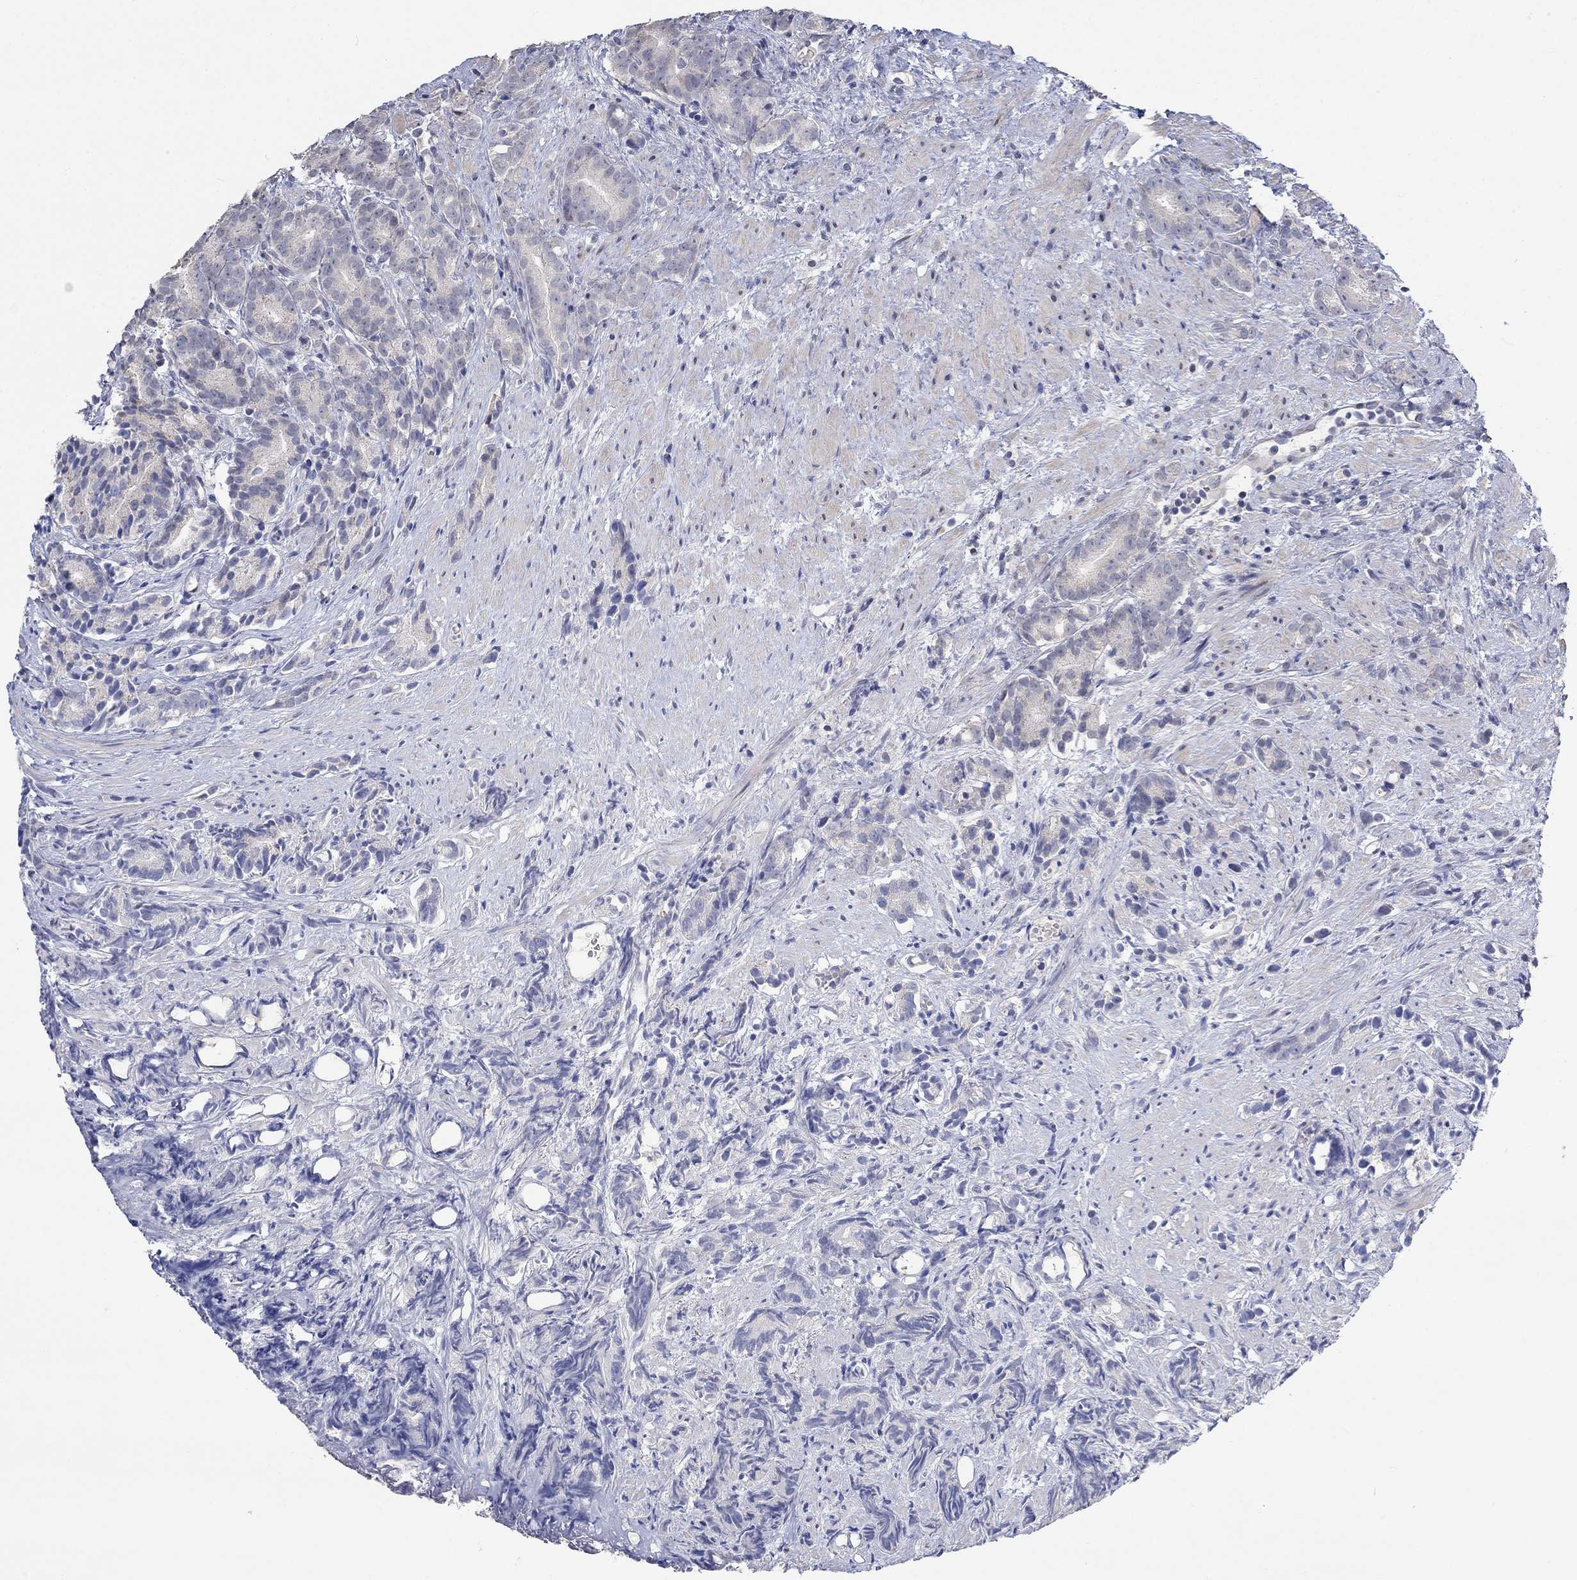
{"staining": {"intensity": "negative", "quantity": "none", "location": "none"}, "tissue": "prostate cancer", "cell_type": "Tumor cells", "image_type": "cancer", "snomed": [{"axis": "morphology", "description": "Adenocarcinoma, High grade"}, {"axis": "topography", "description": "Prostate"}], "caption": "Tumor cells are negative for brown protein staining in prostate high-grade adenocarcinoma.", "gene": "PNMA5", "patient": {"sex": "male", "age": 90}}